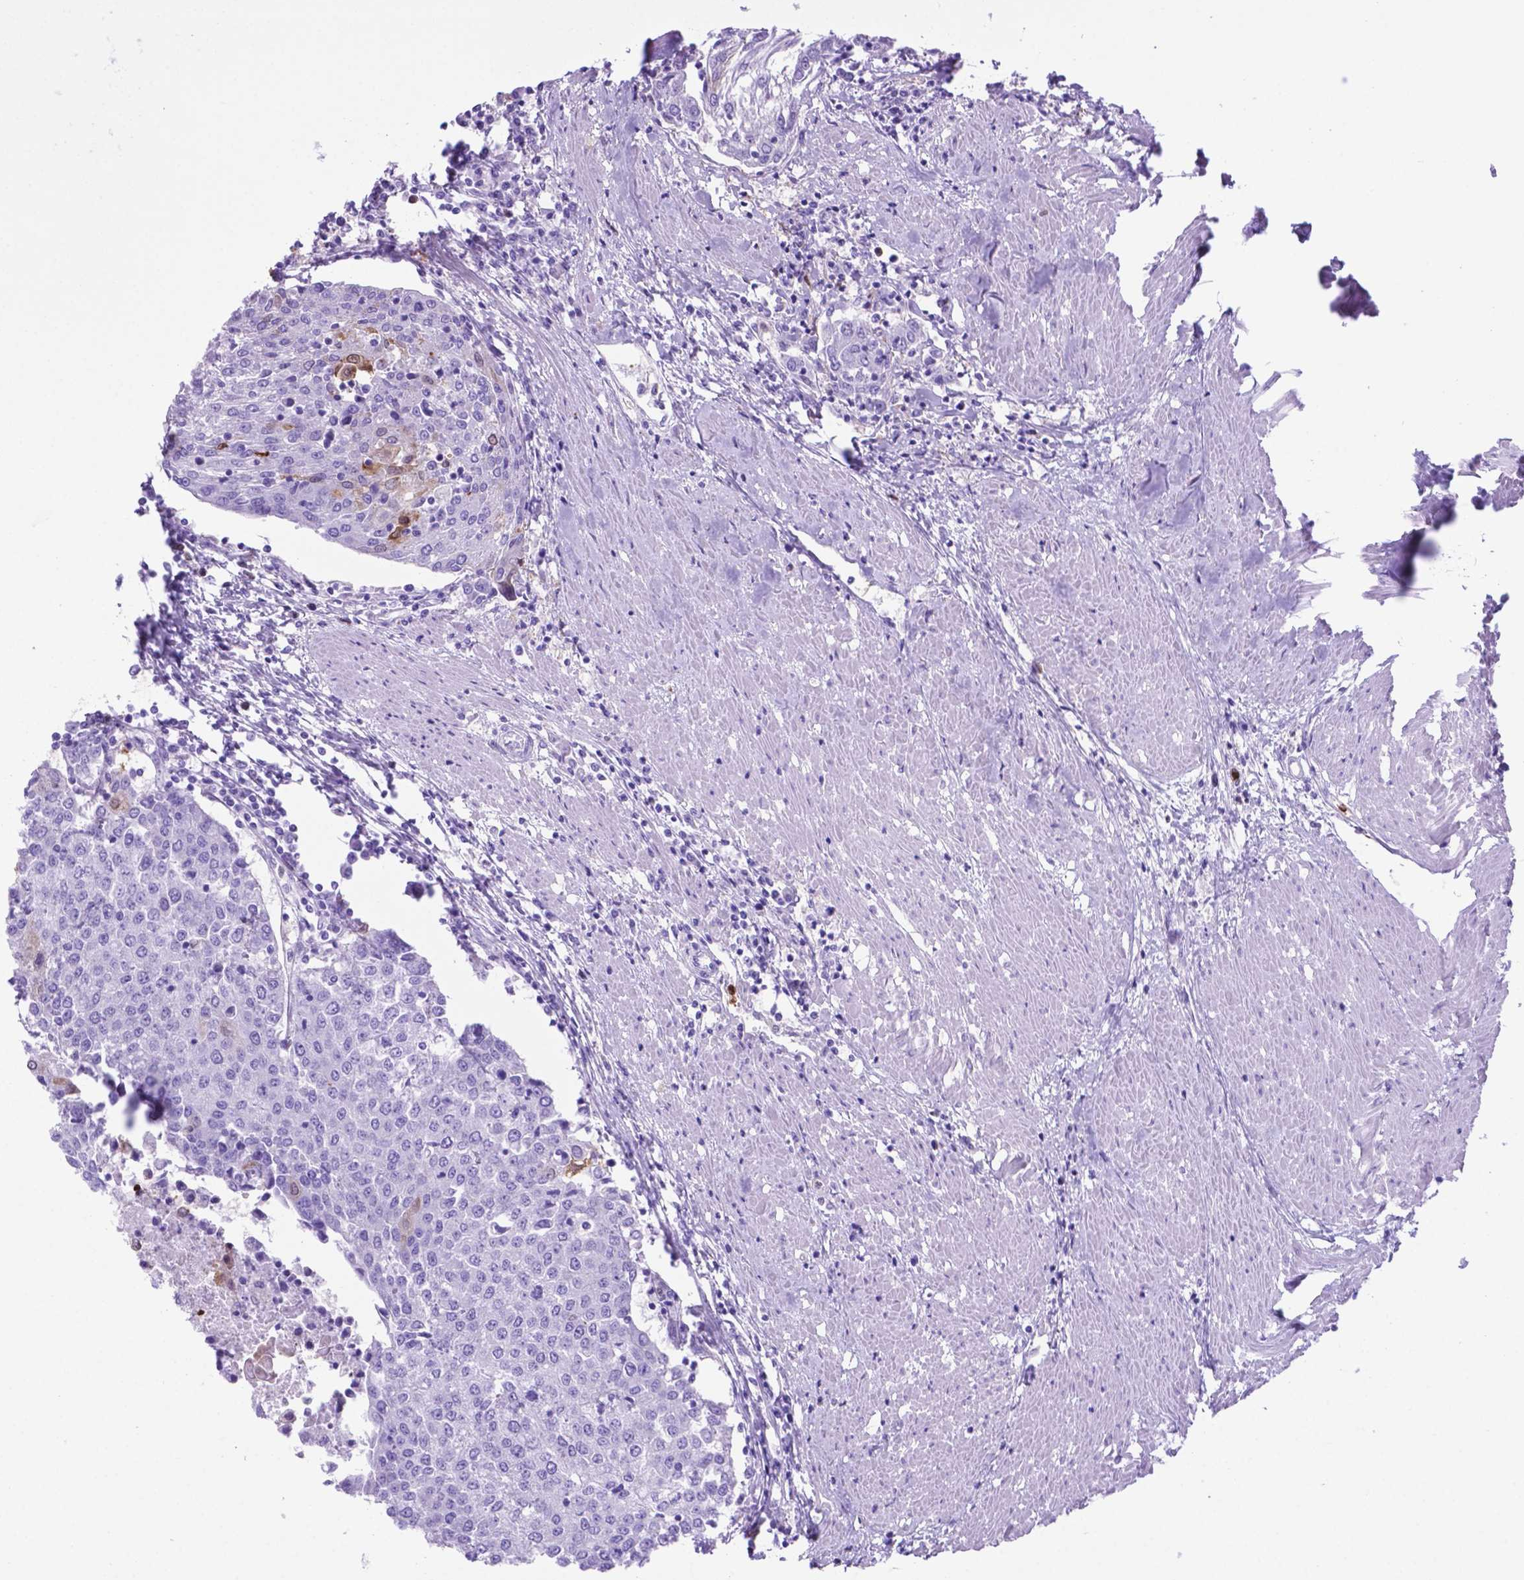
{"staining": {"intensity": "weak", "quantity": "<25%", "location": "cytoplasmic/membranous,nuclear"}, "tissue": "urothelial cancer", "cell_type": "Tumor cells", "image_type": "cancer", "snomed": [{"axis": "morphology", "description": "Urothelial carcinoma, High grade"}, {"axis": "topography", "description": "Urinary bladder"}], "caption": "IHC of urothelial cancer shows no expression in tumor cells.", "gene": "LZTR1", "patient": {"sex": "female", "age": 85}}